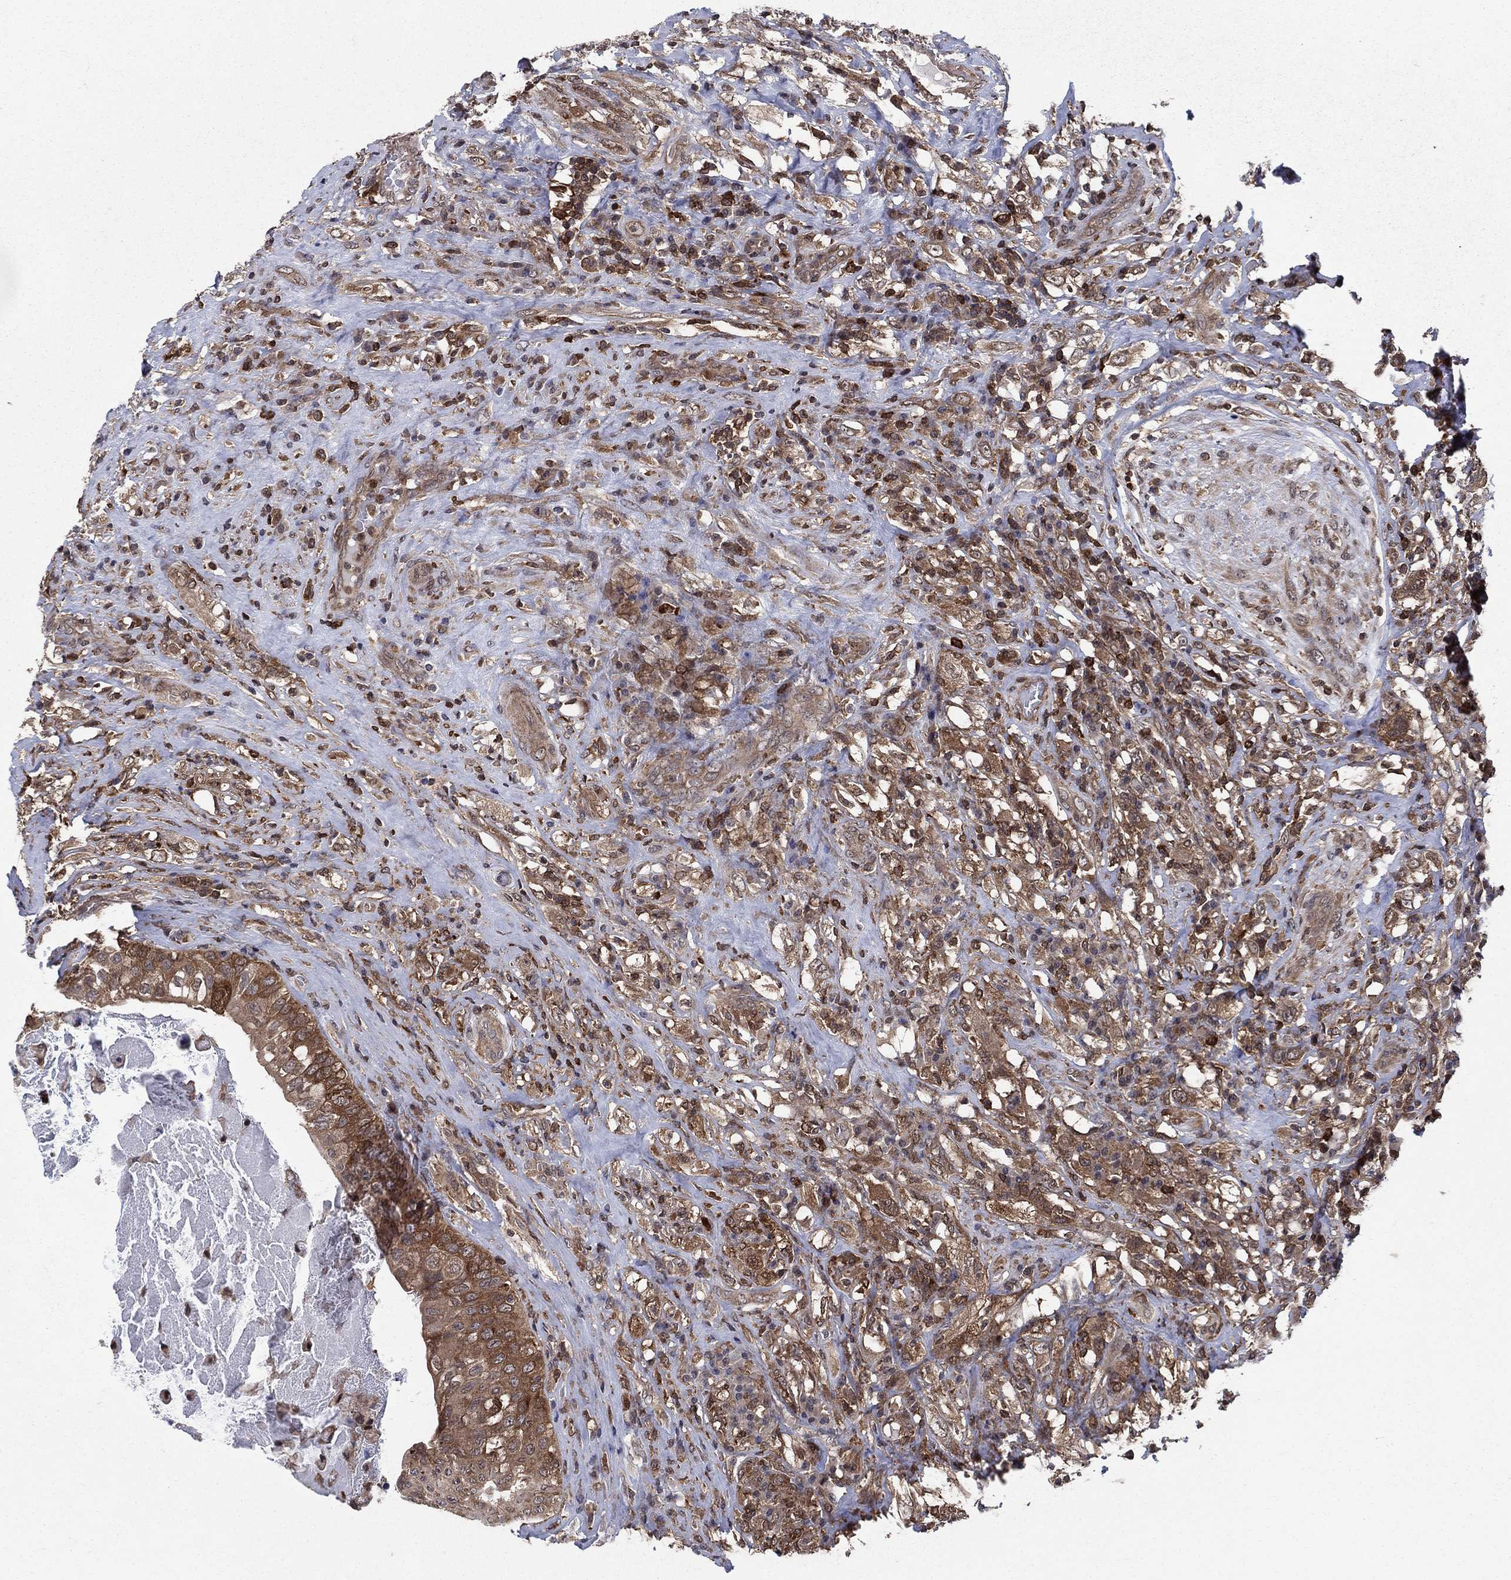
{"staining": {"intensity": "strong", "quantity": "25%-75%", "location": "cytoplasmic/membranous"}, "tissue": "testis cancer", "cell_type": "Tumor cells", "image_type": "cancer", "snomed": [{"axis": "morphology", "description": "Necrosis, NOS"}, {"axis": "morphology", "description": "Carcinoma, Embryonal, NOS"}, {"axis": "topography", "description": "Testis"}], "caption": "Strong cytoplasmic/membranous positivity for a protein is appreciated in about 25%-75% of tumor cells of testis cancer (embryonal carcinoma) using immunohistochemistry (IHC).", "gene": "CACYBP", "patient": {"sex": "male", "age": 19}}